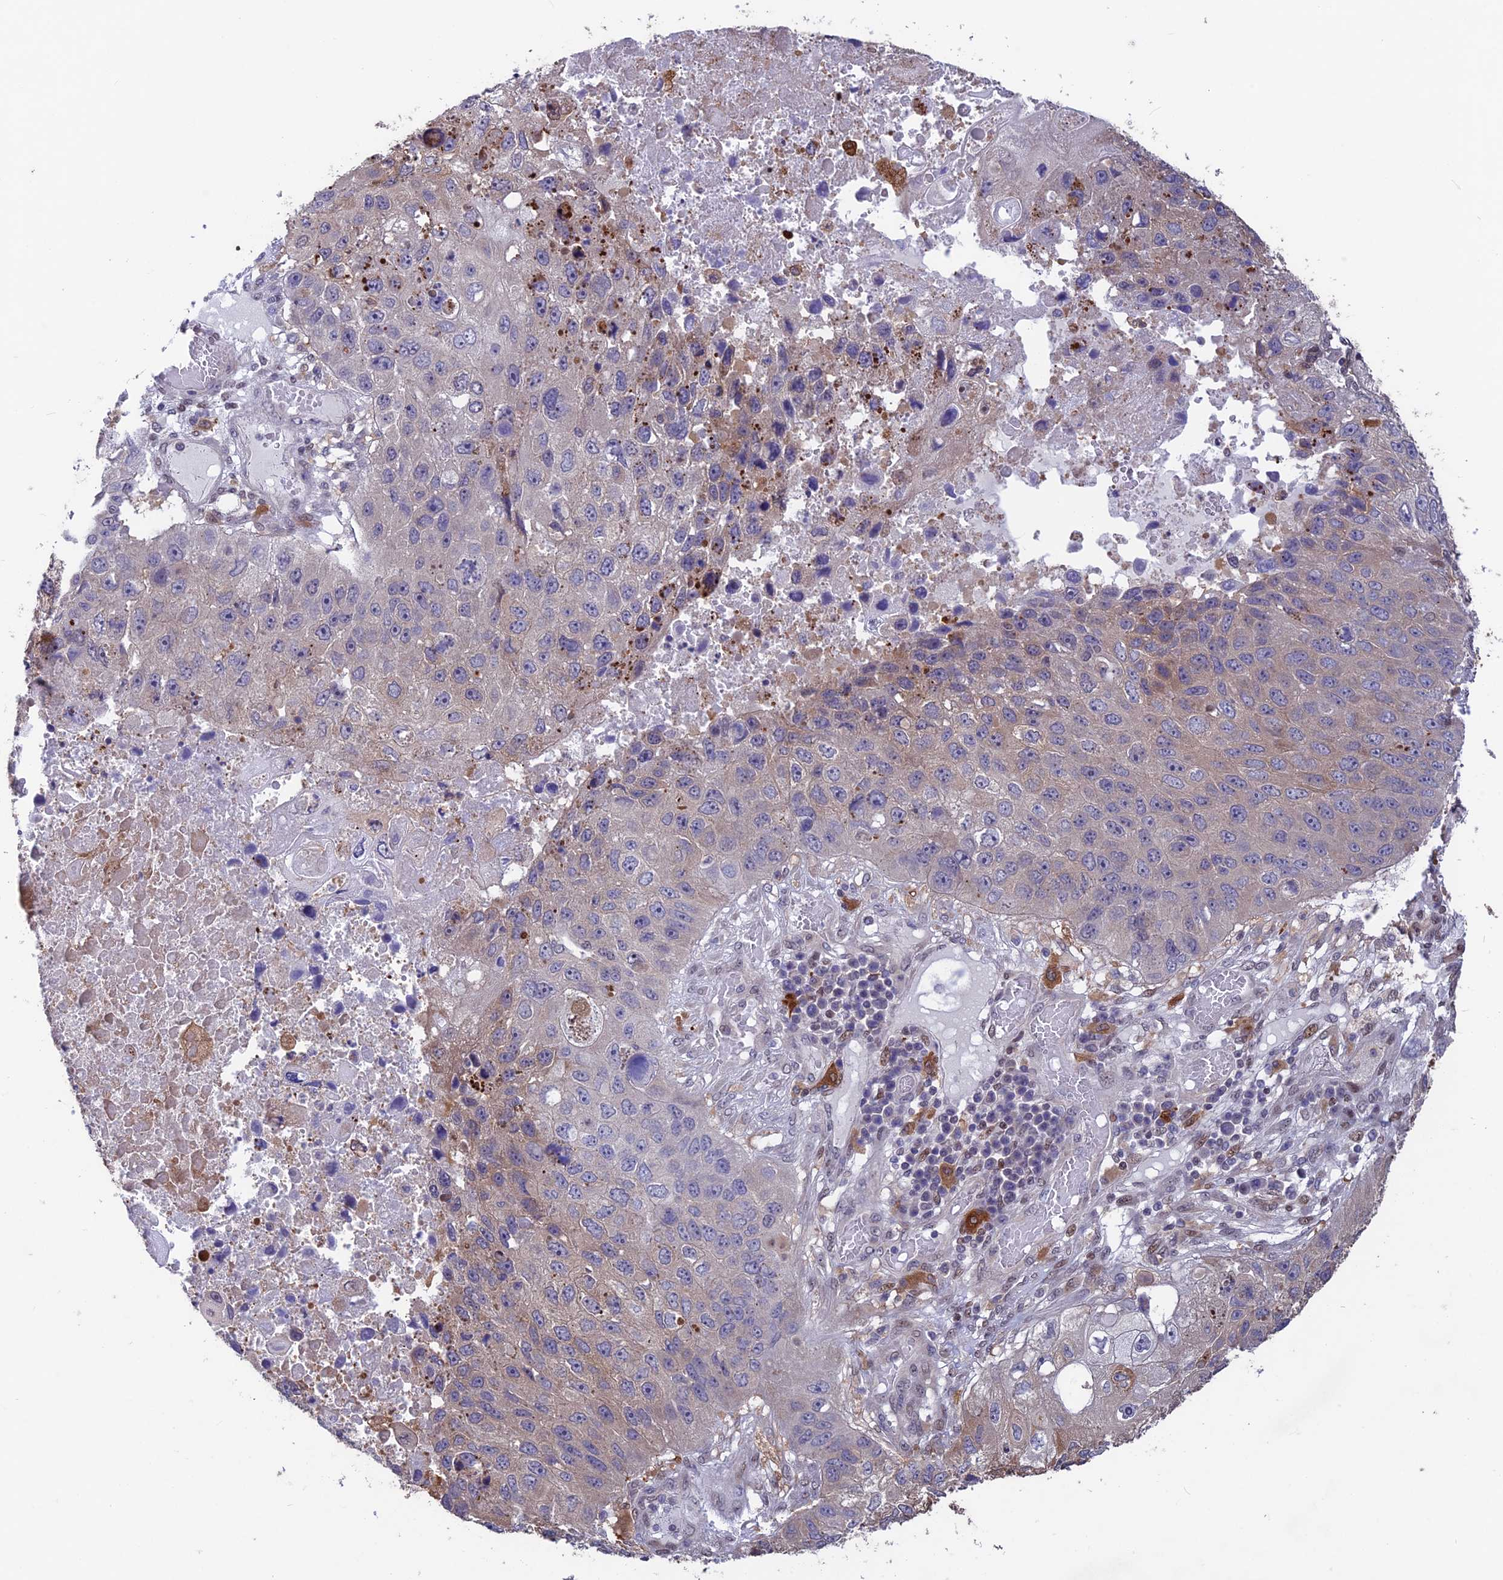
{"staining": {"intensity": "negative", "quantity": "none", "location": "none"}, "tissue": "lung cancer", "cell_type": "Tumor cells", "image_type": "cancer", "snomed": [{"axis": "morphology", "description": "Squamous cell carcinoma, NOS"}, {"axis": "topography", "description": "Lung"}], "caption": "There is no significant positivity in tumor cells of lung cancer.", "gene": "MAST2", "patient": {"sex": "male", "age": 61}}